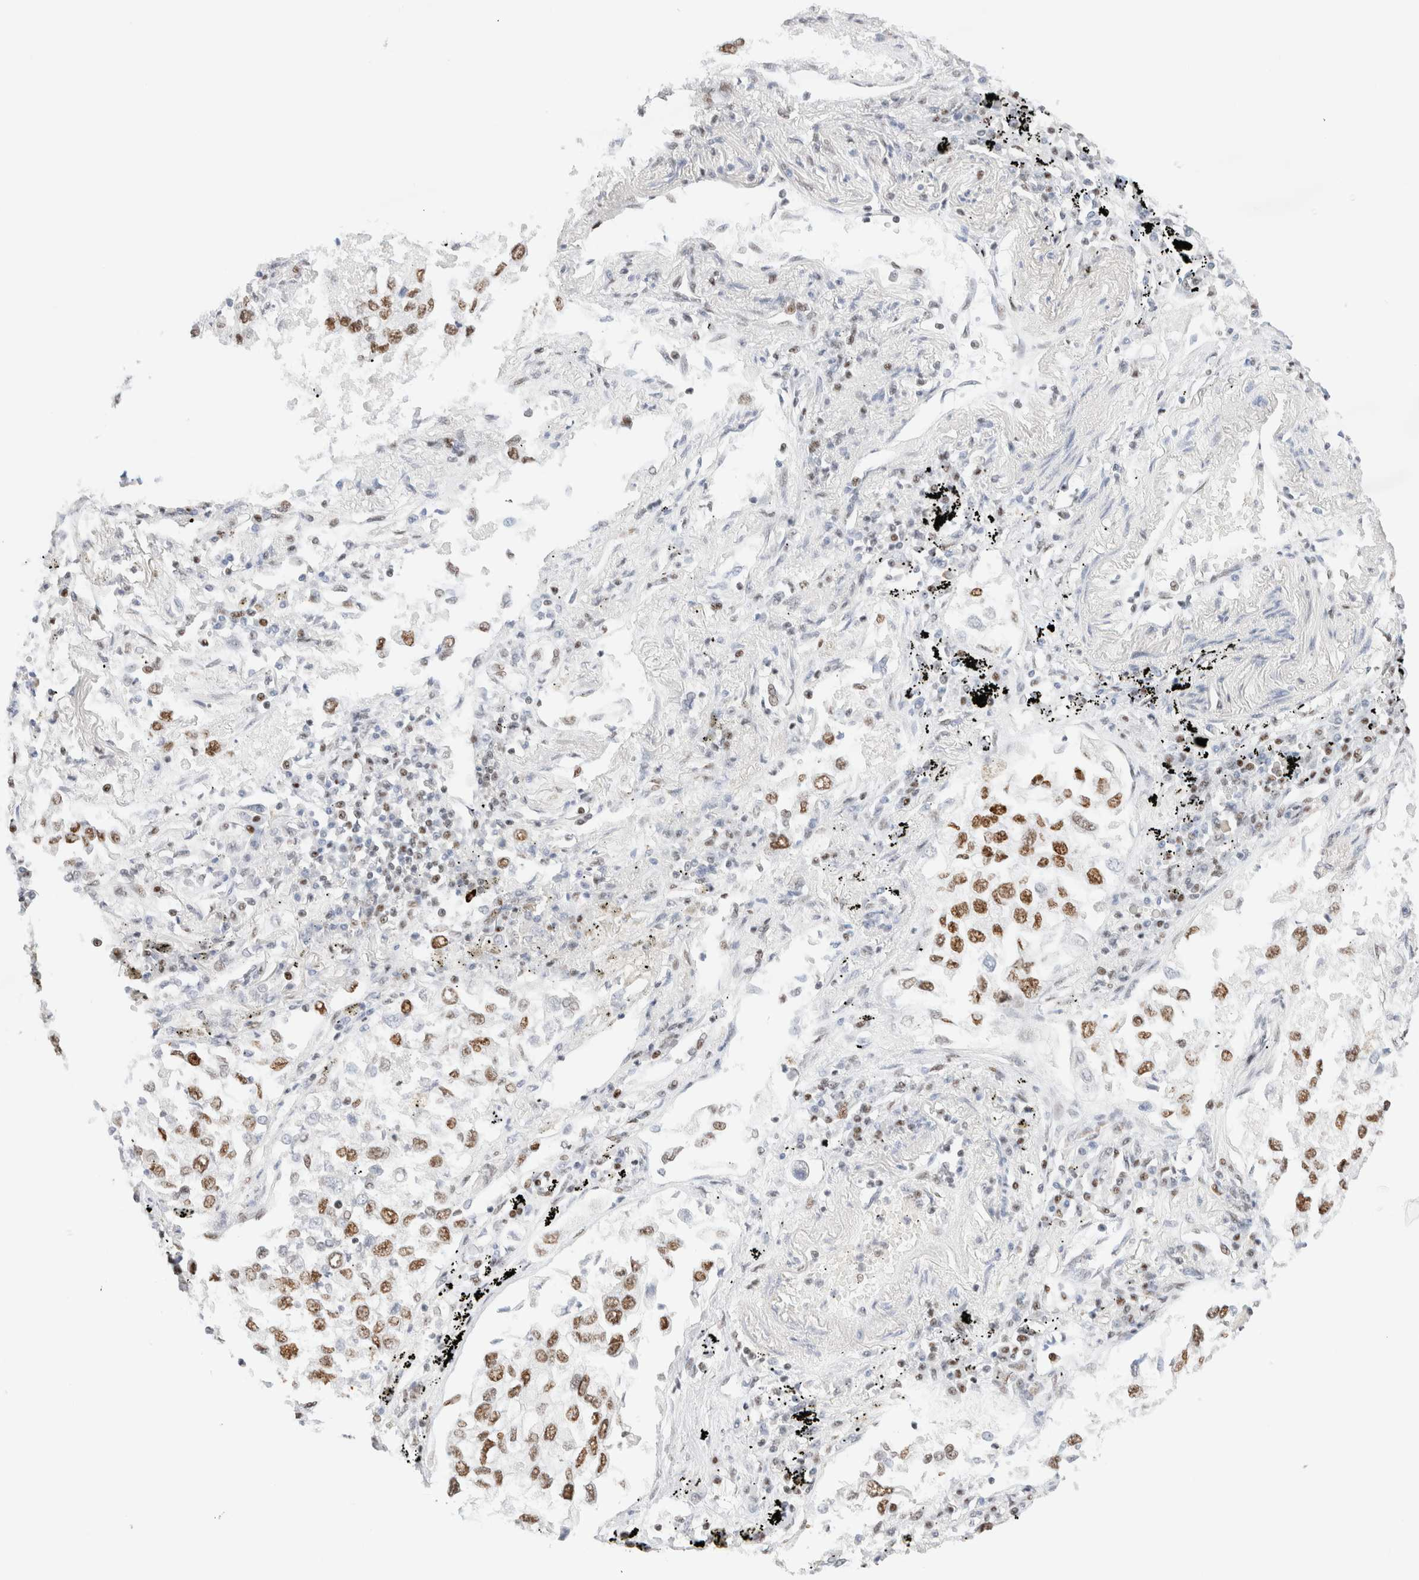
{"staining": {"intensity": "moderate", "quantity": ">75%", "location": "nuclear"}, "tissue": "lung cancer", "cell_type": "Tumor cells", "image_type": "cancer", "snomed": [{"axis": "morphology", "description": "Inflammation, NOS"}, {"axis": "morphology", "description": "Adenocarcinoma, NOS"}, {"axis": "topography", "description": "Lung"}], "caption": "This micrograph exhibits adenocarcinoma (lung) stained with immunohistochemistry to label a protein in brown. The nuclear of tumor cells show moderate positivity for the protein. Nuclei are counter-stained blue.", "gene": "ZNF282", "patient": {"sex": "male", "age": 63}}